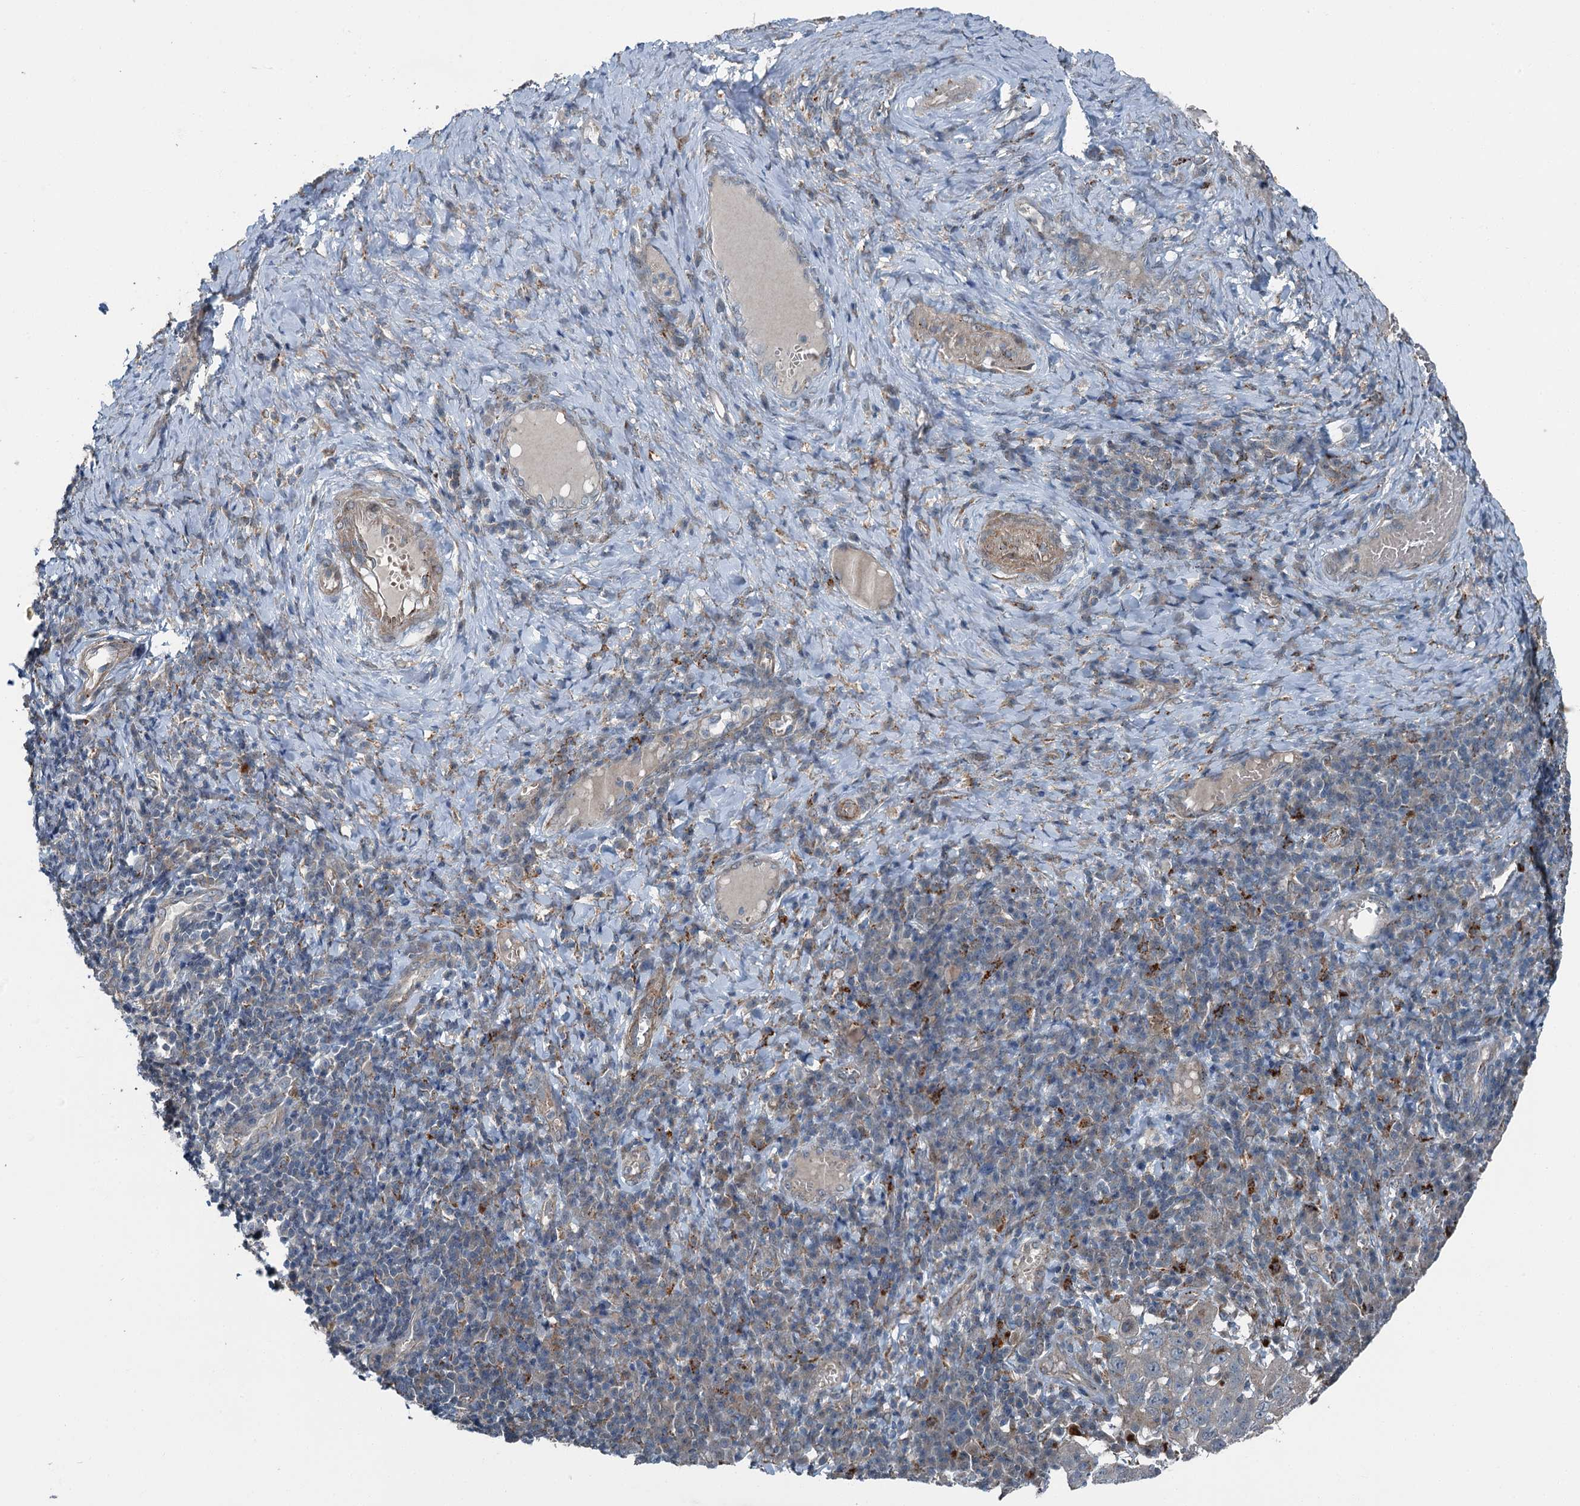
{"staining": {"intensity": "negative", "quantity": "none", "location": "none"}, "tissue": "cervical cancer", "cell_type": "Tumor cells", "image_type": "cancer", "snomed": [{"axis": "morphology", "description": "Squamous cell carcinoma, NOS"}, {"axis": "topography", "description": "Cervix"}], "caption": "An immunohistochemistry (IHC) histopathology image of cervical squamous cell carcinoma is shown. There is no staining in tumor cells of cervical squamous cell carcinoma.", "gene": "AXL", "patient": {"sex": "female", "age": 46}}